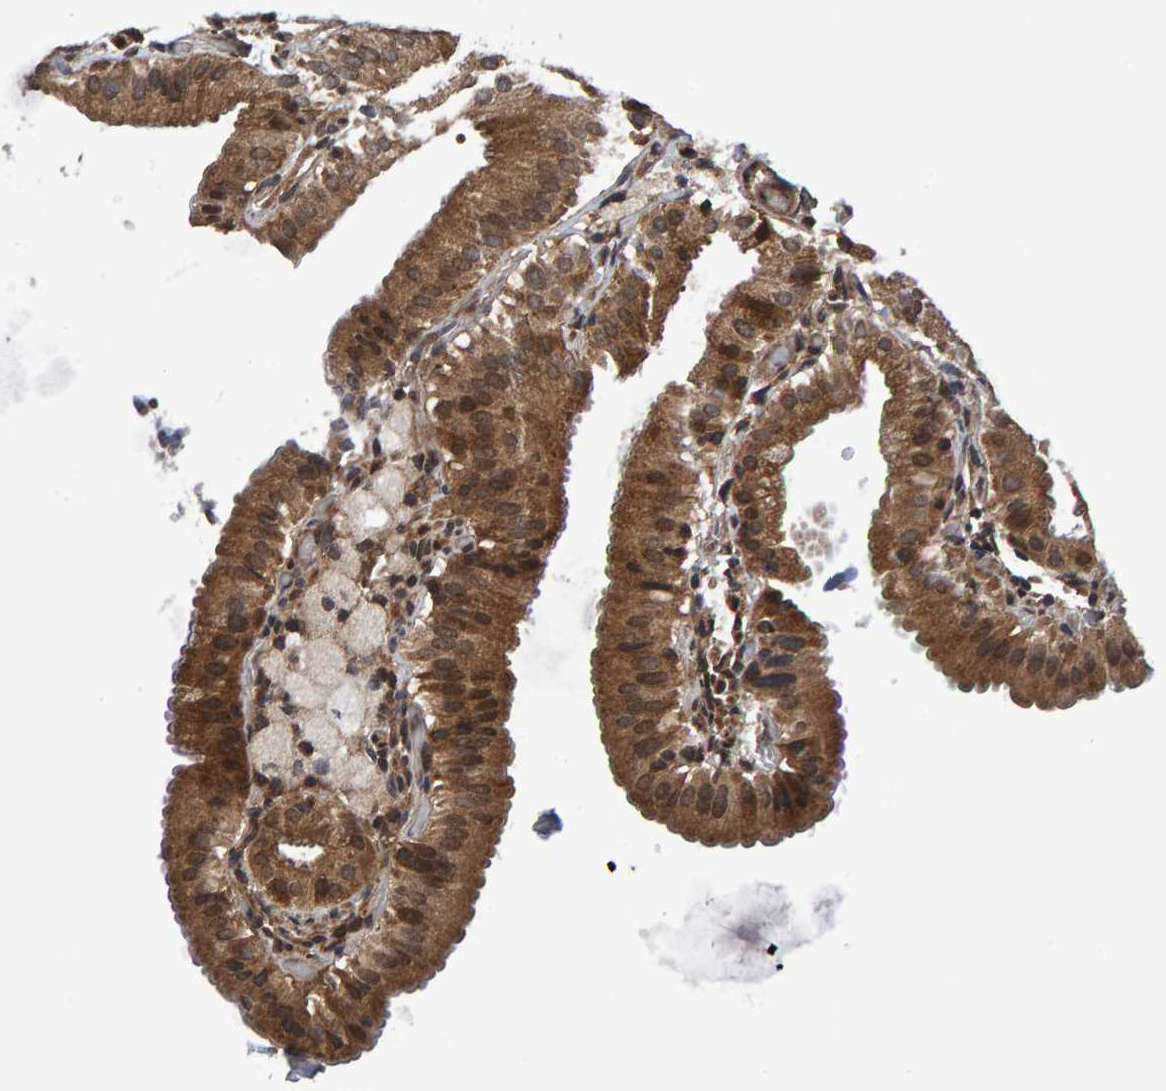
{"staining": {"intensity": "moderate", "quantity": ">75%", "location": "cytoplasmic/membranous"}, "tissue": "gallbladder", "cell_type": "Glandular cells", "image_type": "normal", "snomed": [{"axis": "morphology", "description": "Normal tissue, NOS"}, {"axis": "topography", "description": "Gallbladder"}], "caption": "A medium amount of moderate cytoplasmic/membranous positivity is present in about >75% of glandular cells in normal gallbladder. (Brightfield microscopy of DAB IHC at high magnification).", "gene": "GAB2", "patient": {"sex": "male", "age": 54}}